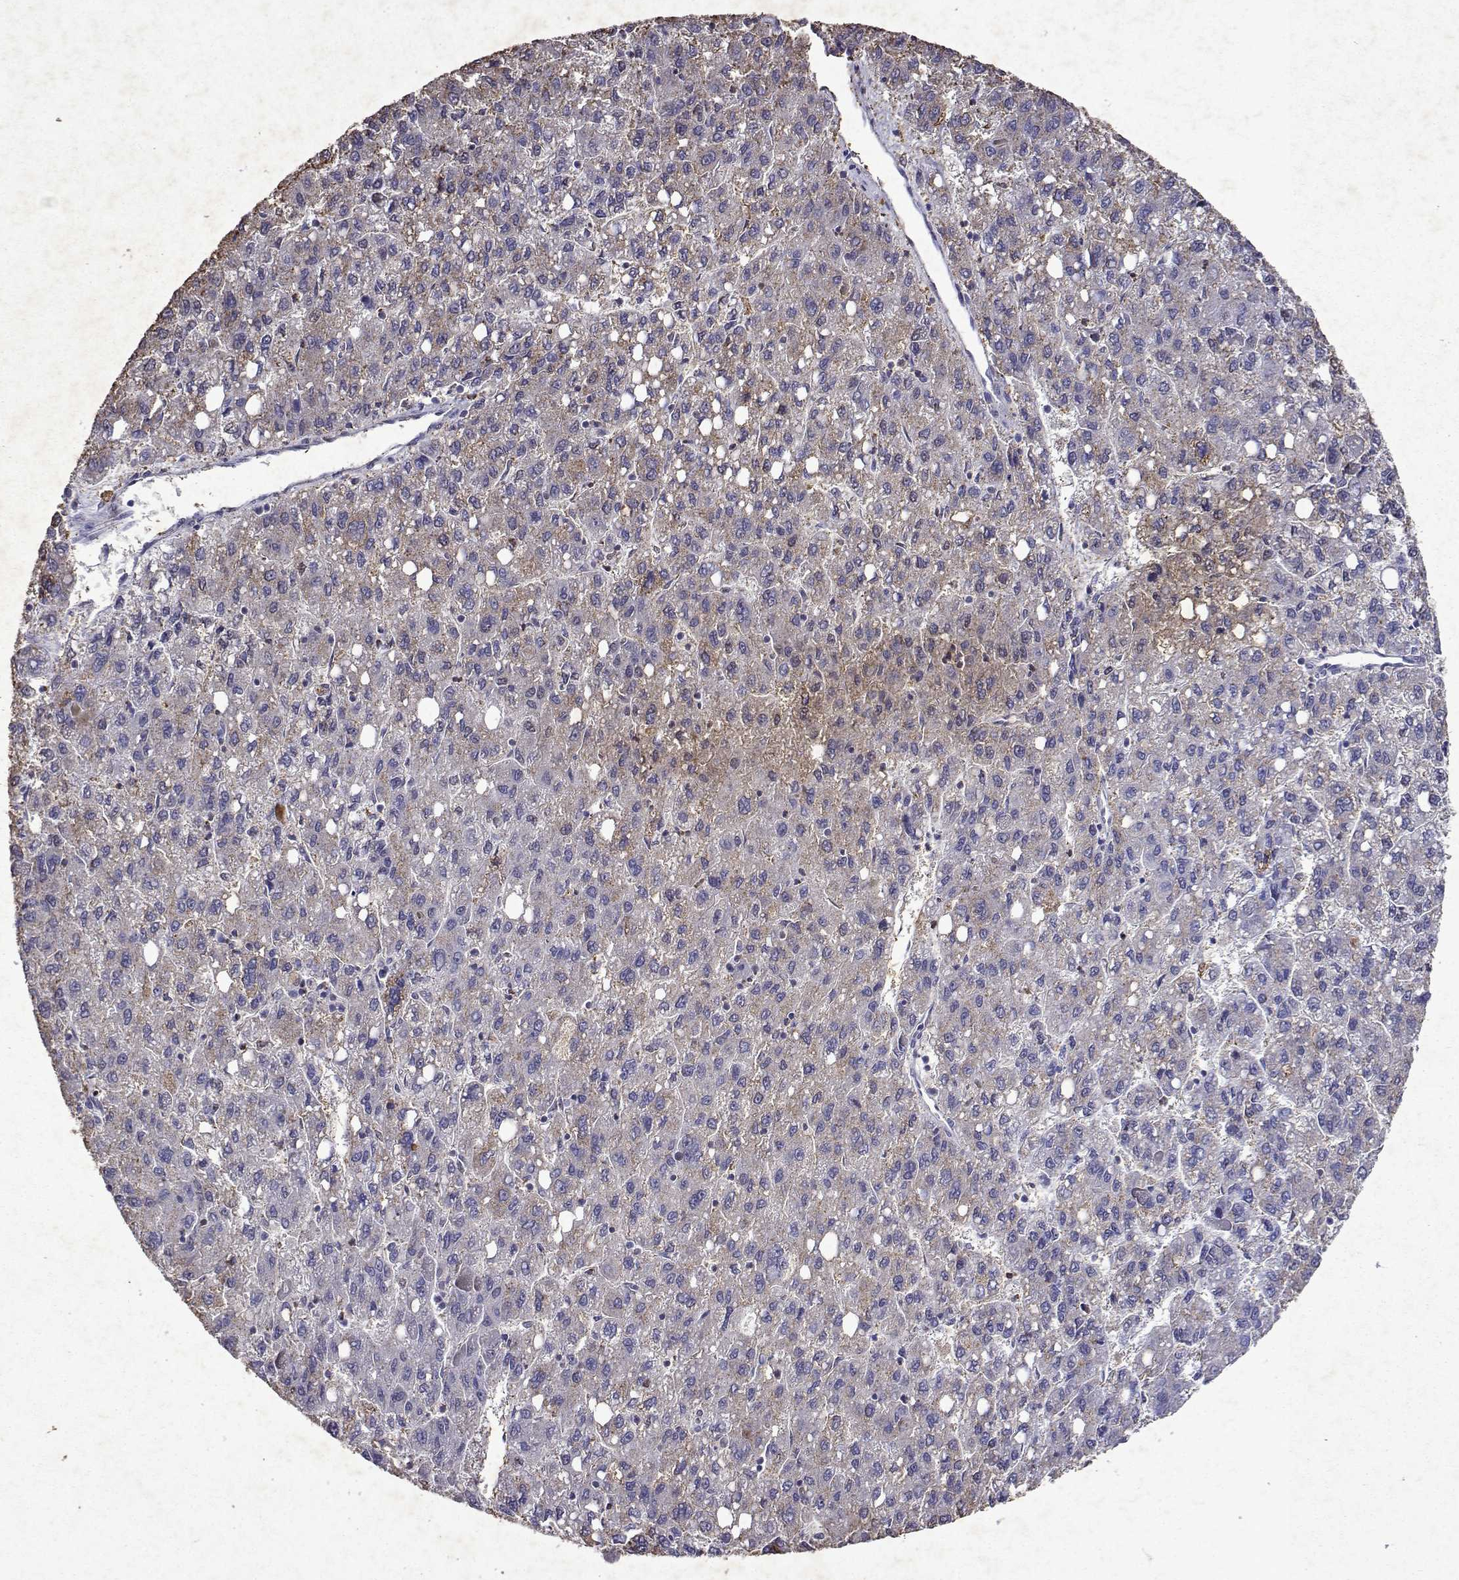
{"staining": {"intensity": "weak", "quantity": "<25%", "location": "cytoplasmic/membranous"}, "tissue": "liver cancer", "cell_type": "Tumor cells", "image_type": "cancer", "snomed": [{"axis": "morphology", "description": "Carcinoma, Hepatocellular, NOS"}, {"axis": "topography", "description": "Liver"}], "caption": "Tumor cells are negative for protein expression in human liver cancer.", "gene": "DUSP28", "patient": {"sex": "female", "age": 82}}